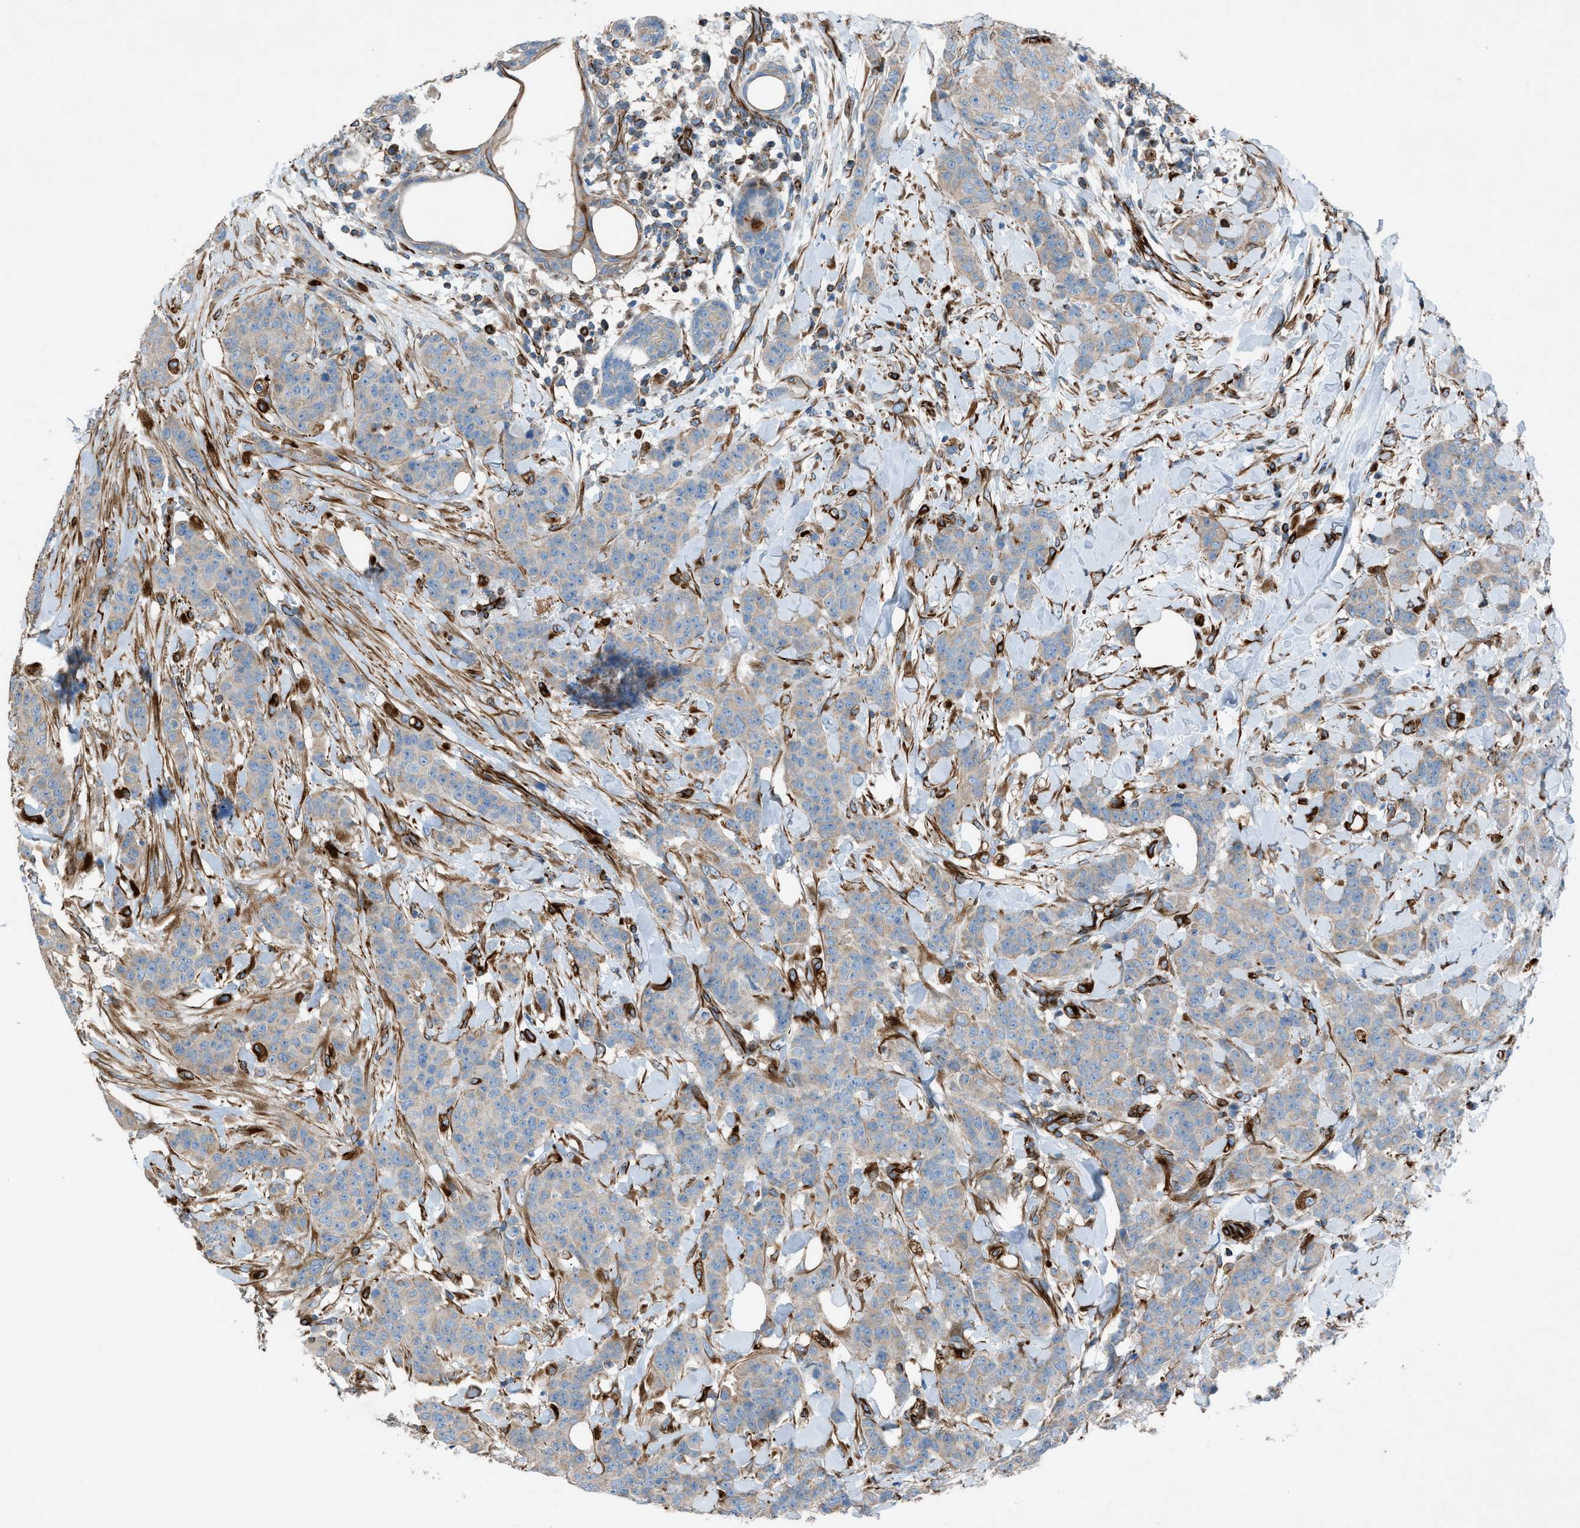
{"staining": {"intensity": "weak", "quantity": ">75%", "location": "cytoplasmic/membranous"}, "tissue": "breast cancer", "cell_type": "Tumor cells", "image_type": "cancer", "snomed": [{"axis": "morphology", "description": "Normal tissue, NOS"}, {"axis": "morphology", "description": "Duct carcinoma"}, {"axis": "topography", "description": "Breast"}], "caption": "Breast cancer (invasive ductal carcinoma) was stained to show a protein in brown. There is low levels of weak cytoplasmic/membranous expression in about >75% of tumor cells.", "gene": "CABP7", "patient": {"sex": "female", "age": 40}}